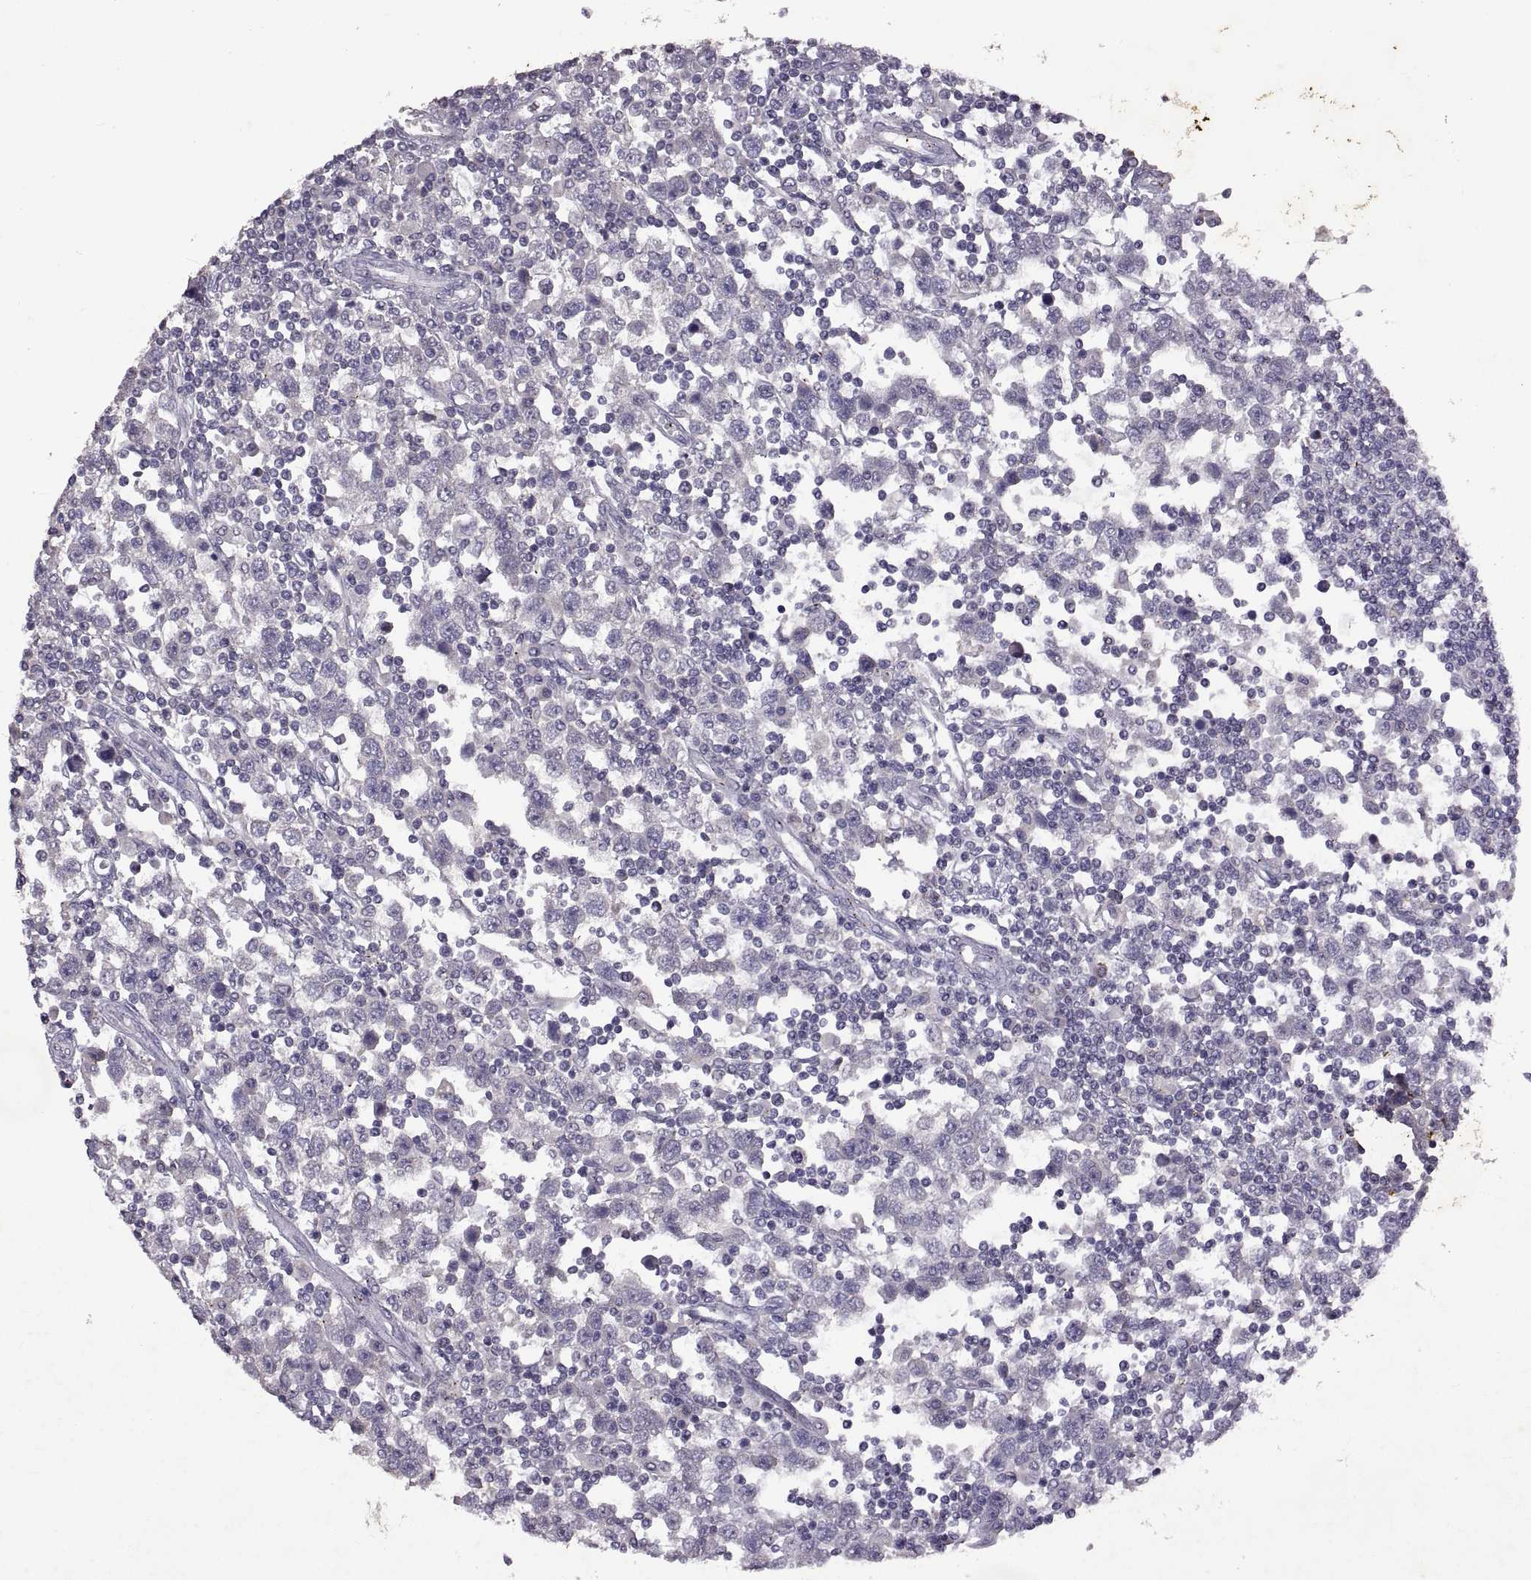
{"staining": {"intensity": "negative", "quantity": "none", "location": "none"}, "tissue": "testis cancer", "cell_type": "Tumor cells", "image_type": "cancer", "snomed": [{"axis": "morphology", "description": "Seminoma, NOS"}, {"axis": "topography", "description": "Testis"}], "caption": "A photomicrograph of seminoma (testis) stained for a protein reveals no brown staining in tumor cells.", "gene": "DEFB136", "patient": {"sex": "male", "age": 34}}